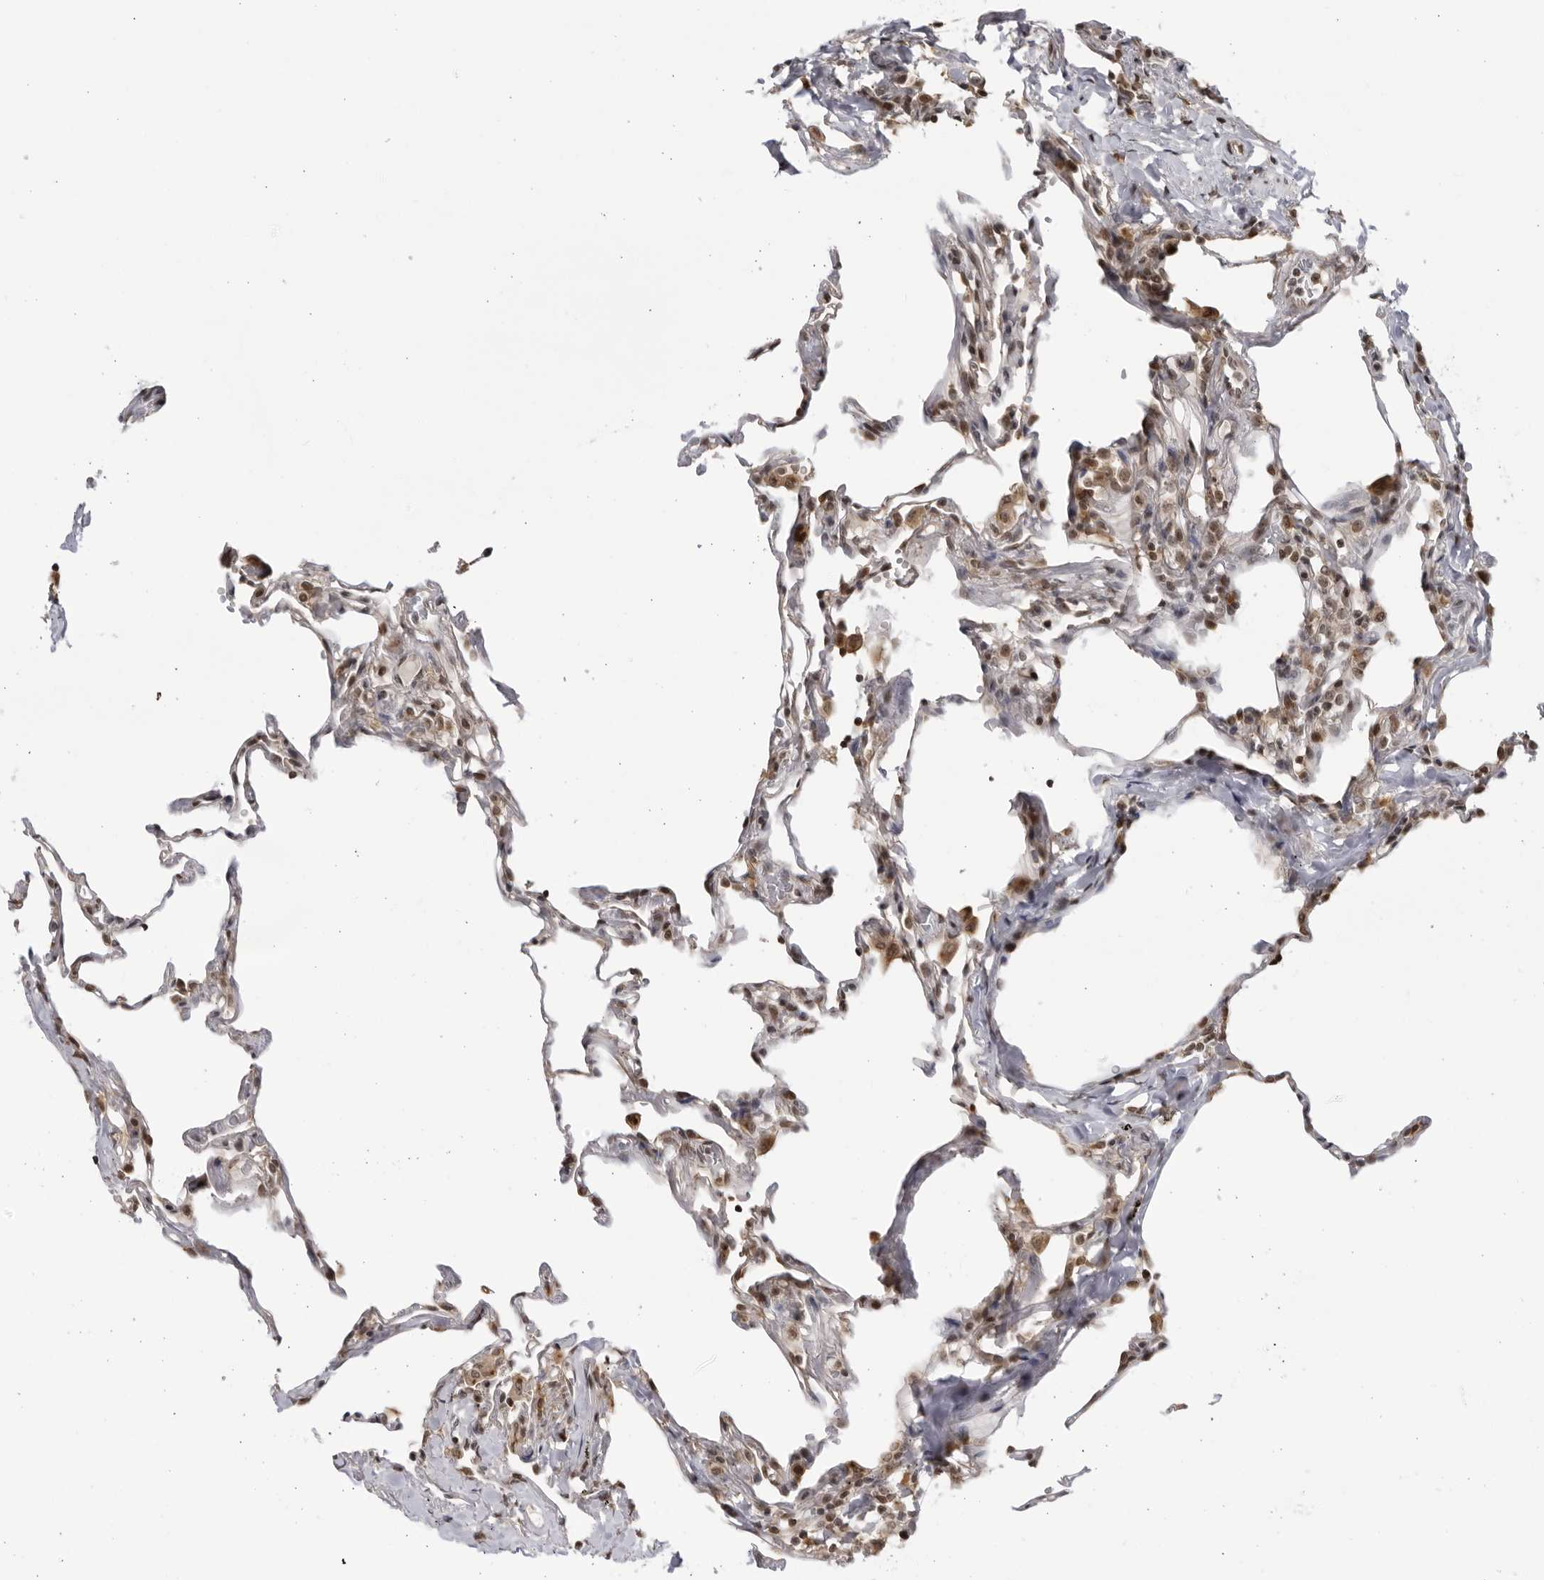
{"staining": {"intensity": "weak", "quantity": "25%-75%", "location": "cytoplasmic/membranous,nuclear"}, "tissue": "lung", "cell_type": "Alveolar cells", "image_type": "normal", "snomed": [{"axis": "morphology", "description": "Normal tissue, NOS"}, {"axis": "topography", "description": "Lung"}], "caption": "Brown immunohistochemical staining in normal human lung displays weak cytoplasmic/membranous,nuclear positivity in about 25%-75% of alveolar cells. (Brightfield microscopy of DAB IHC at high magnification).", "gene": "RASGEF1C", "patient": {"sex": "male", "age": 59}}